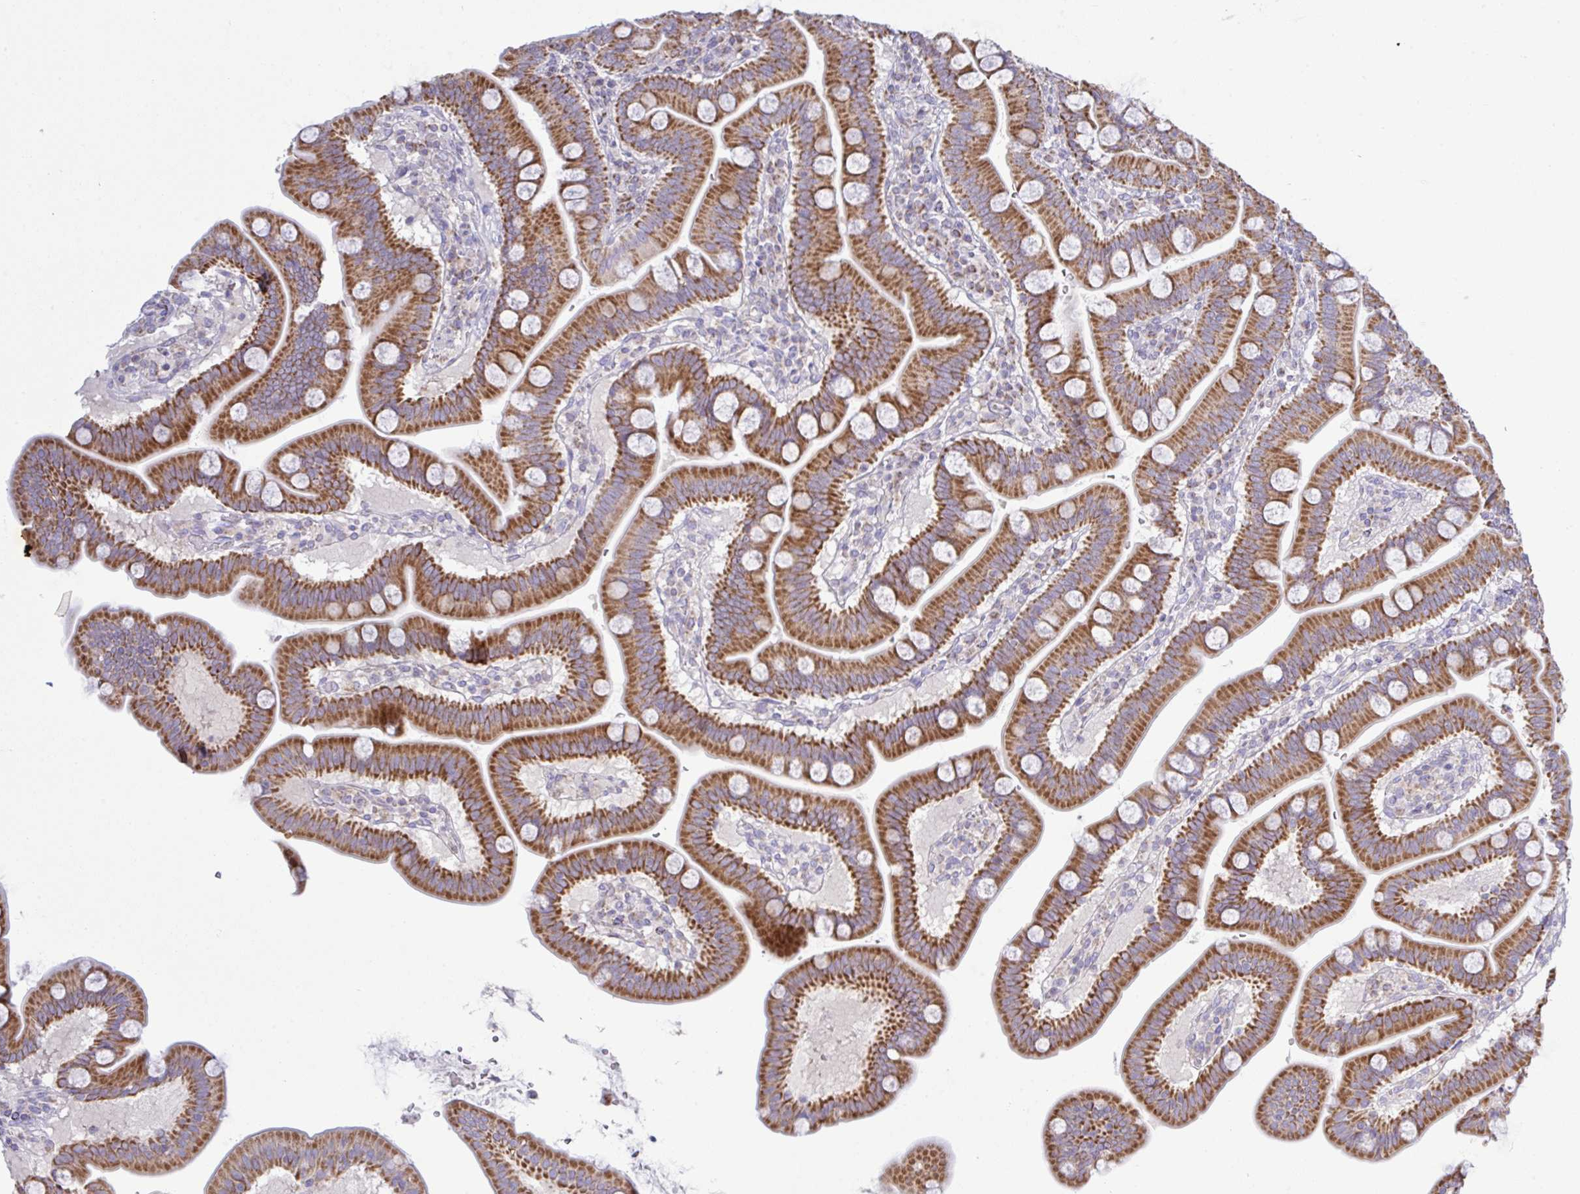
{"staining": {"intensity": "strong", "quantity": ">75%", "location": "cytoplasmic/membranous"}, "tissue": "duodenum", "cell_type": "Glandular cells", "image_type": "normal", "snomed": [{"axis": "morphology", "description": "Normal tissue, NOS"}, {"axis": "topography", "description": "Duodenum"}], "caption": "Brown immunohistochemical staining in normal duodenum demonstrates strong cytoplasmic/membranous expression in approximately >75% of glandular cells. The staining is performed using DAB brown chromogen to label protein expression. The nuclei are counter-stained blue using hematoxylin.", "gene": "NDUFA7", "patient": {"sex": "male", "age": 59}}